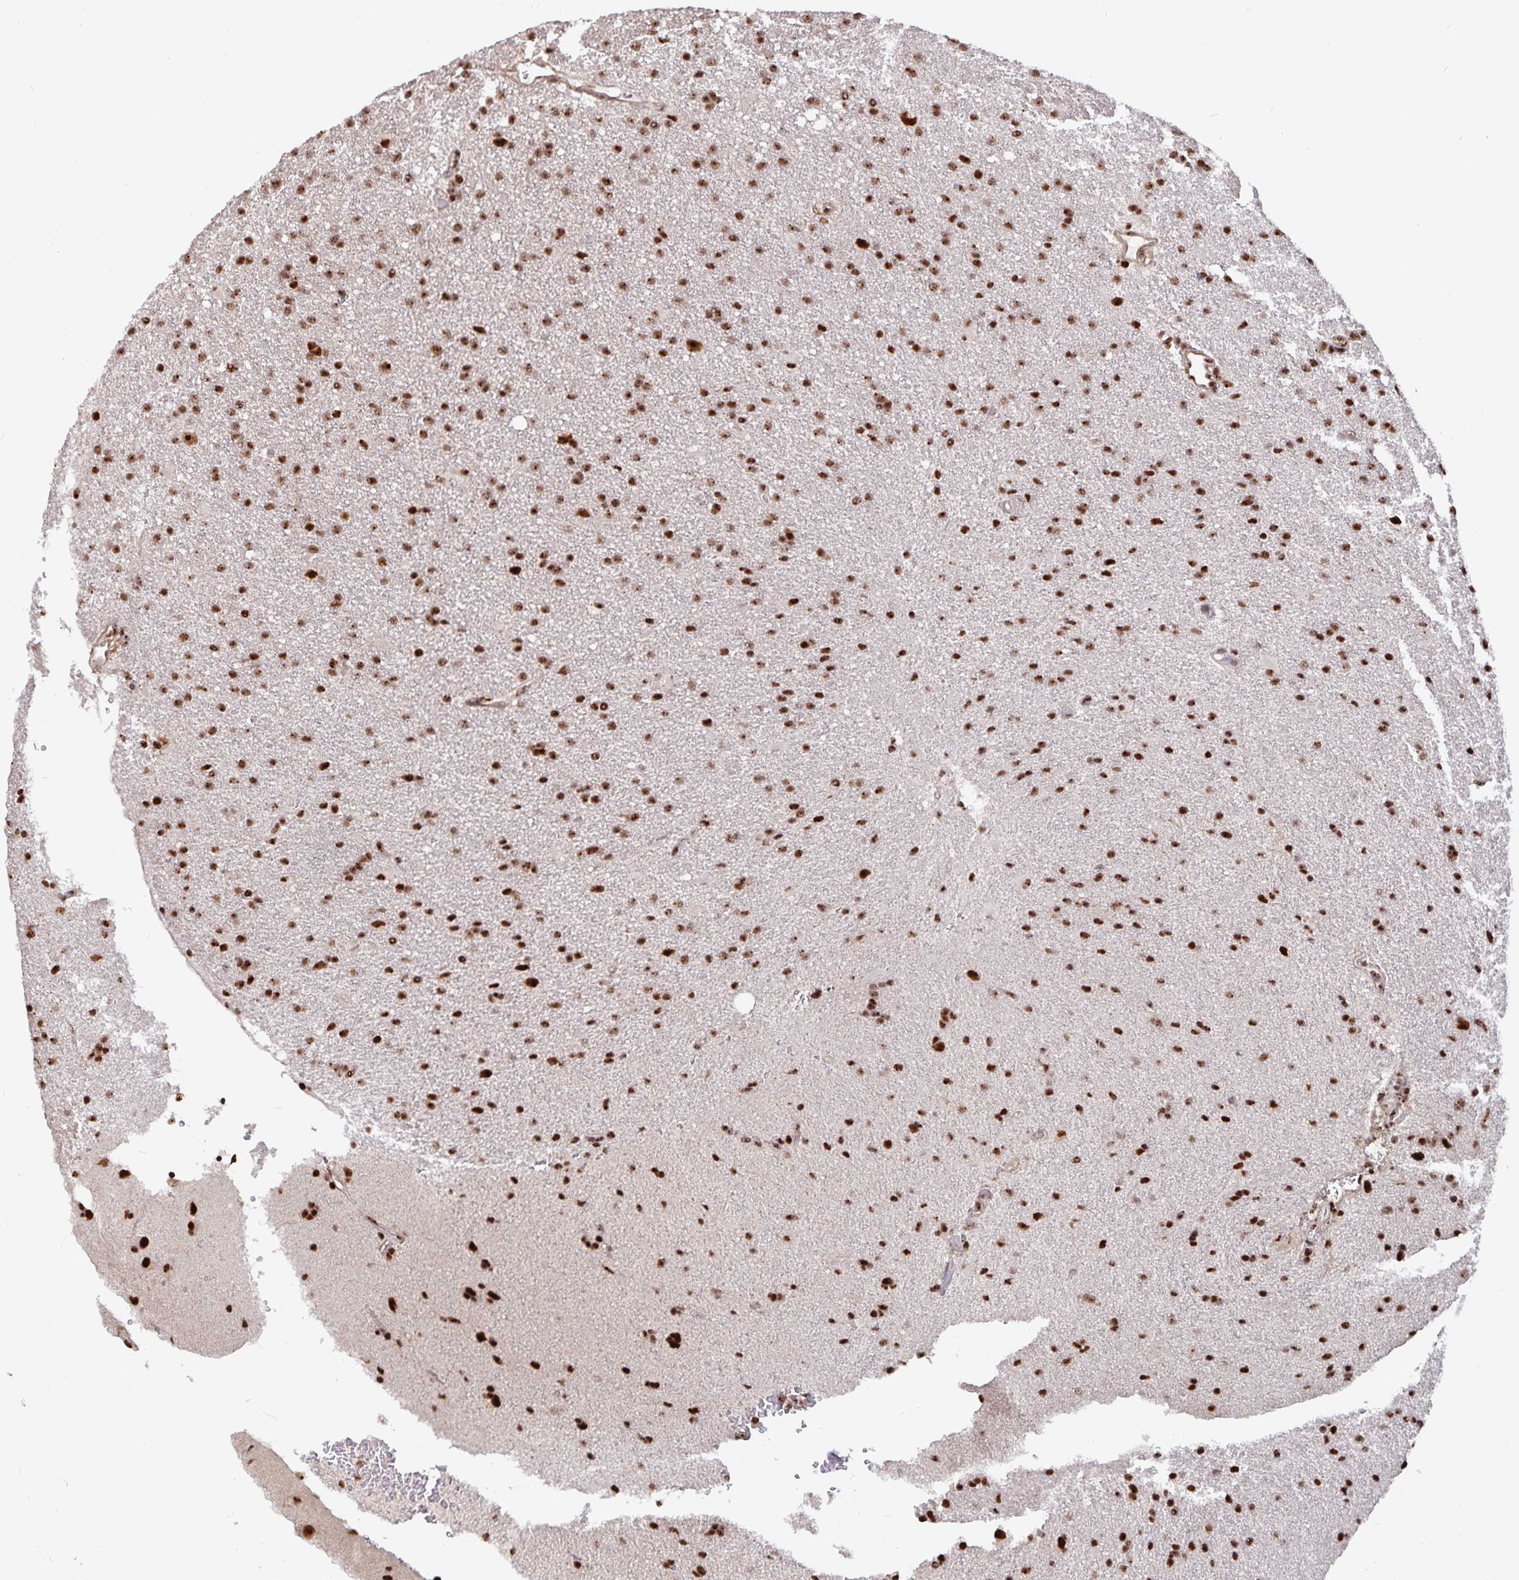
{"staining": {"intensity": "moderate", "quantity": ">75%", "location": "nuclear"}, "tissue": "glioma", "cell_type": "Tumor cells", "image_type": "cancer", "snomed": [{"axis": "morphology", "description": "Glioma, malignant, Low grade"}, {"axis": "topography", "description": "Brain"}], "caption": "Human low-grade glioma (malignant) stained with a brown dye exhibits moderate nuclear positive positivity in approximately >75% of tumor cells.", "gene": "LAS1L", "patient": {"sex": "male", "age": 66}}